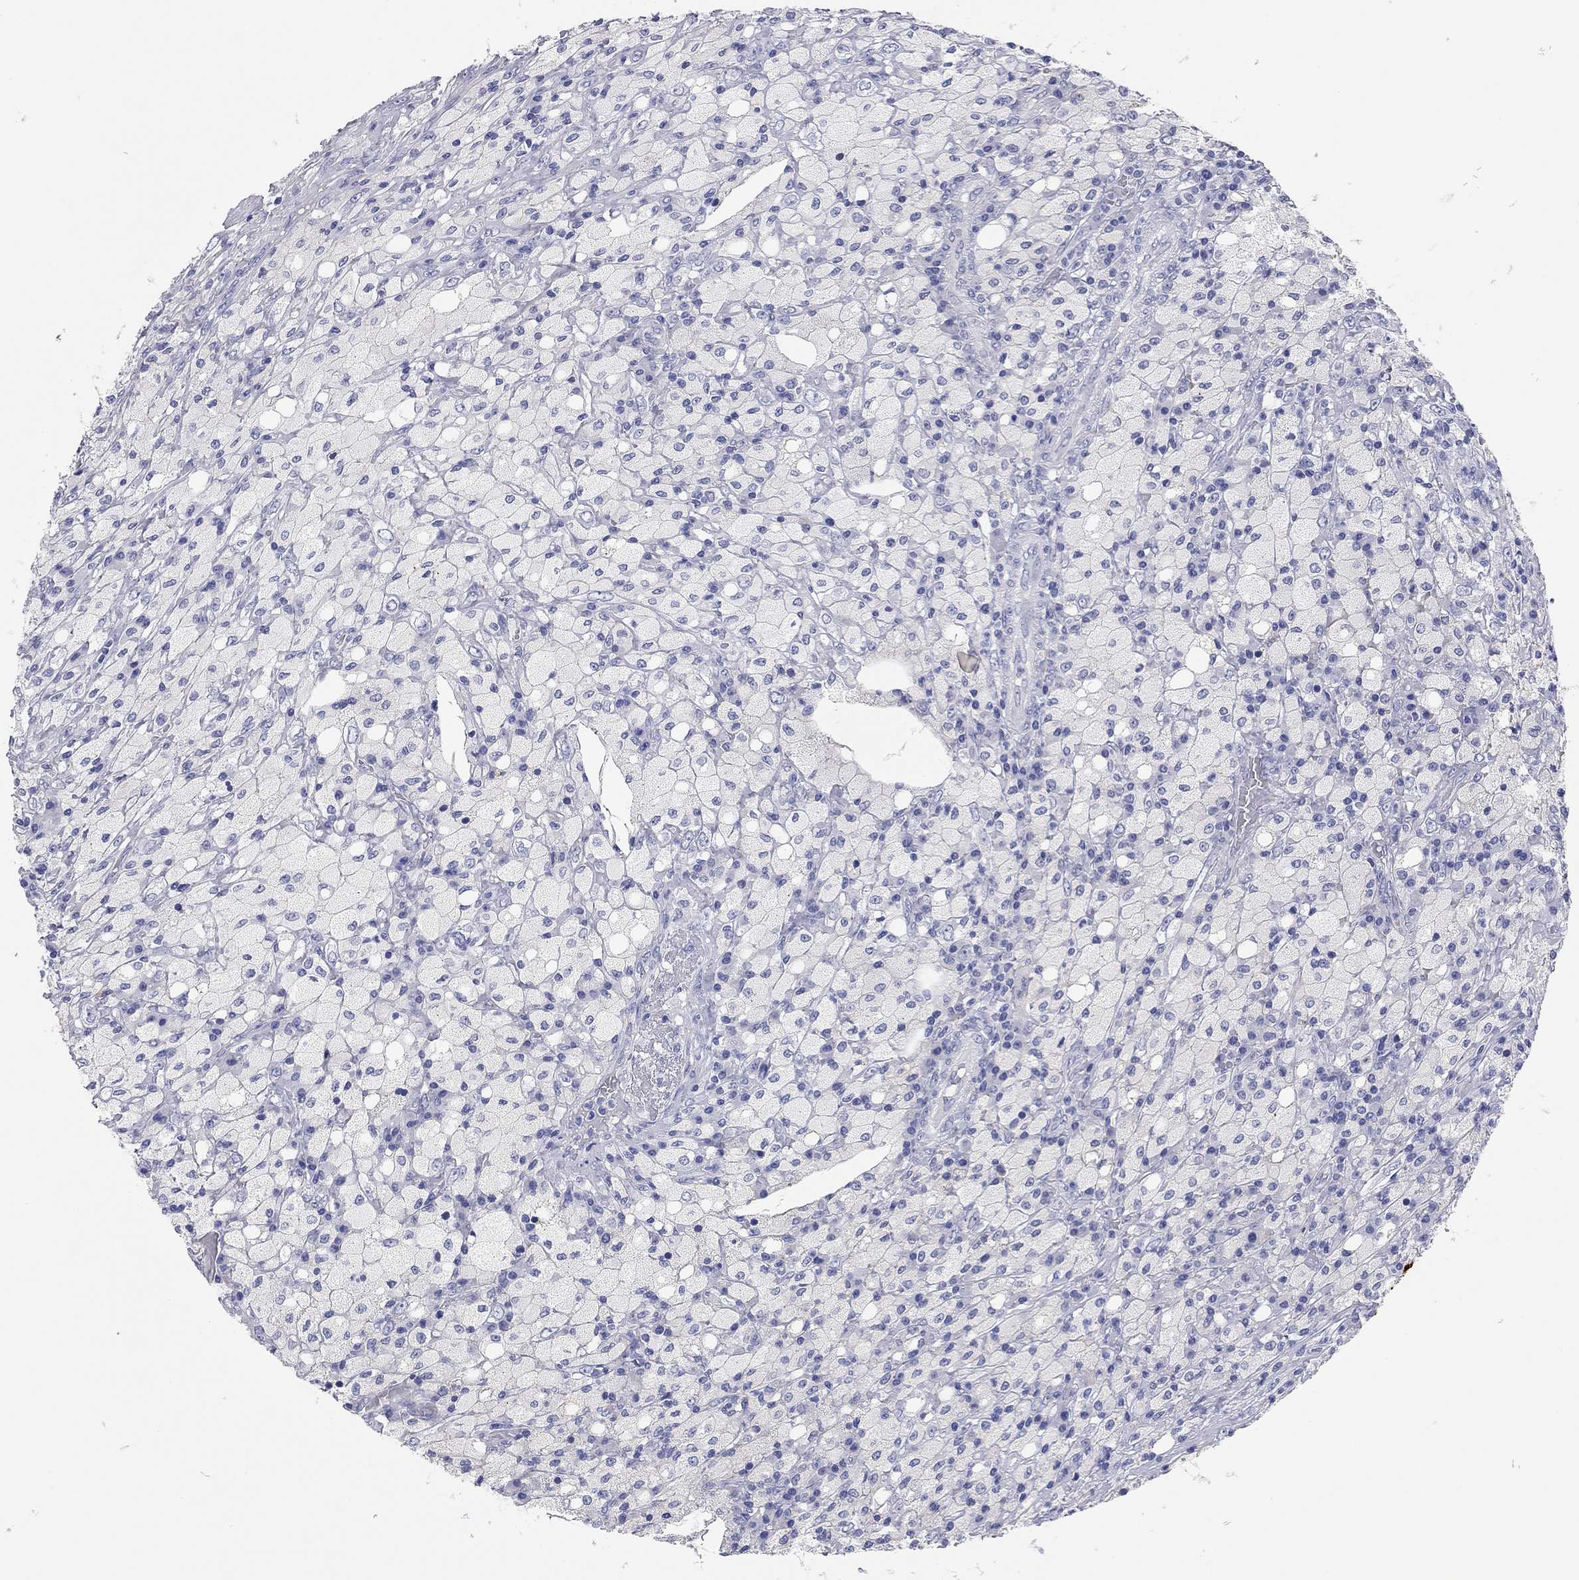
{"staining": {"intensity": "negative", "quantity": "none", "location": "none"}, "tissue": "testis cancer", "cell_type": "Tumor cells", "image_type": "cancer", "snomed": [{"axis": "morphology", "description": "Necrosis, NOS"}, {"axis": "morphology", "description": "Carcinoma, Embryonal, NOS"}, {"axis": "topography", "description": "Testis"}], "caption": "Immunohistochemistry micrograph of neoplastic tissue: human embryonal carcinoma (testis) stained with DAB shows no significant protein positivity in tumor cells.", "gene": "TMEM221", "patient": {"sex": "male", "age": 19}}